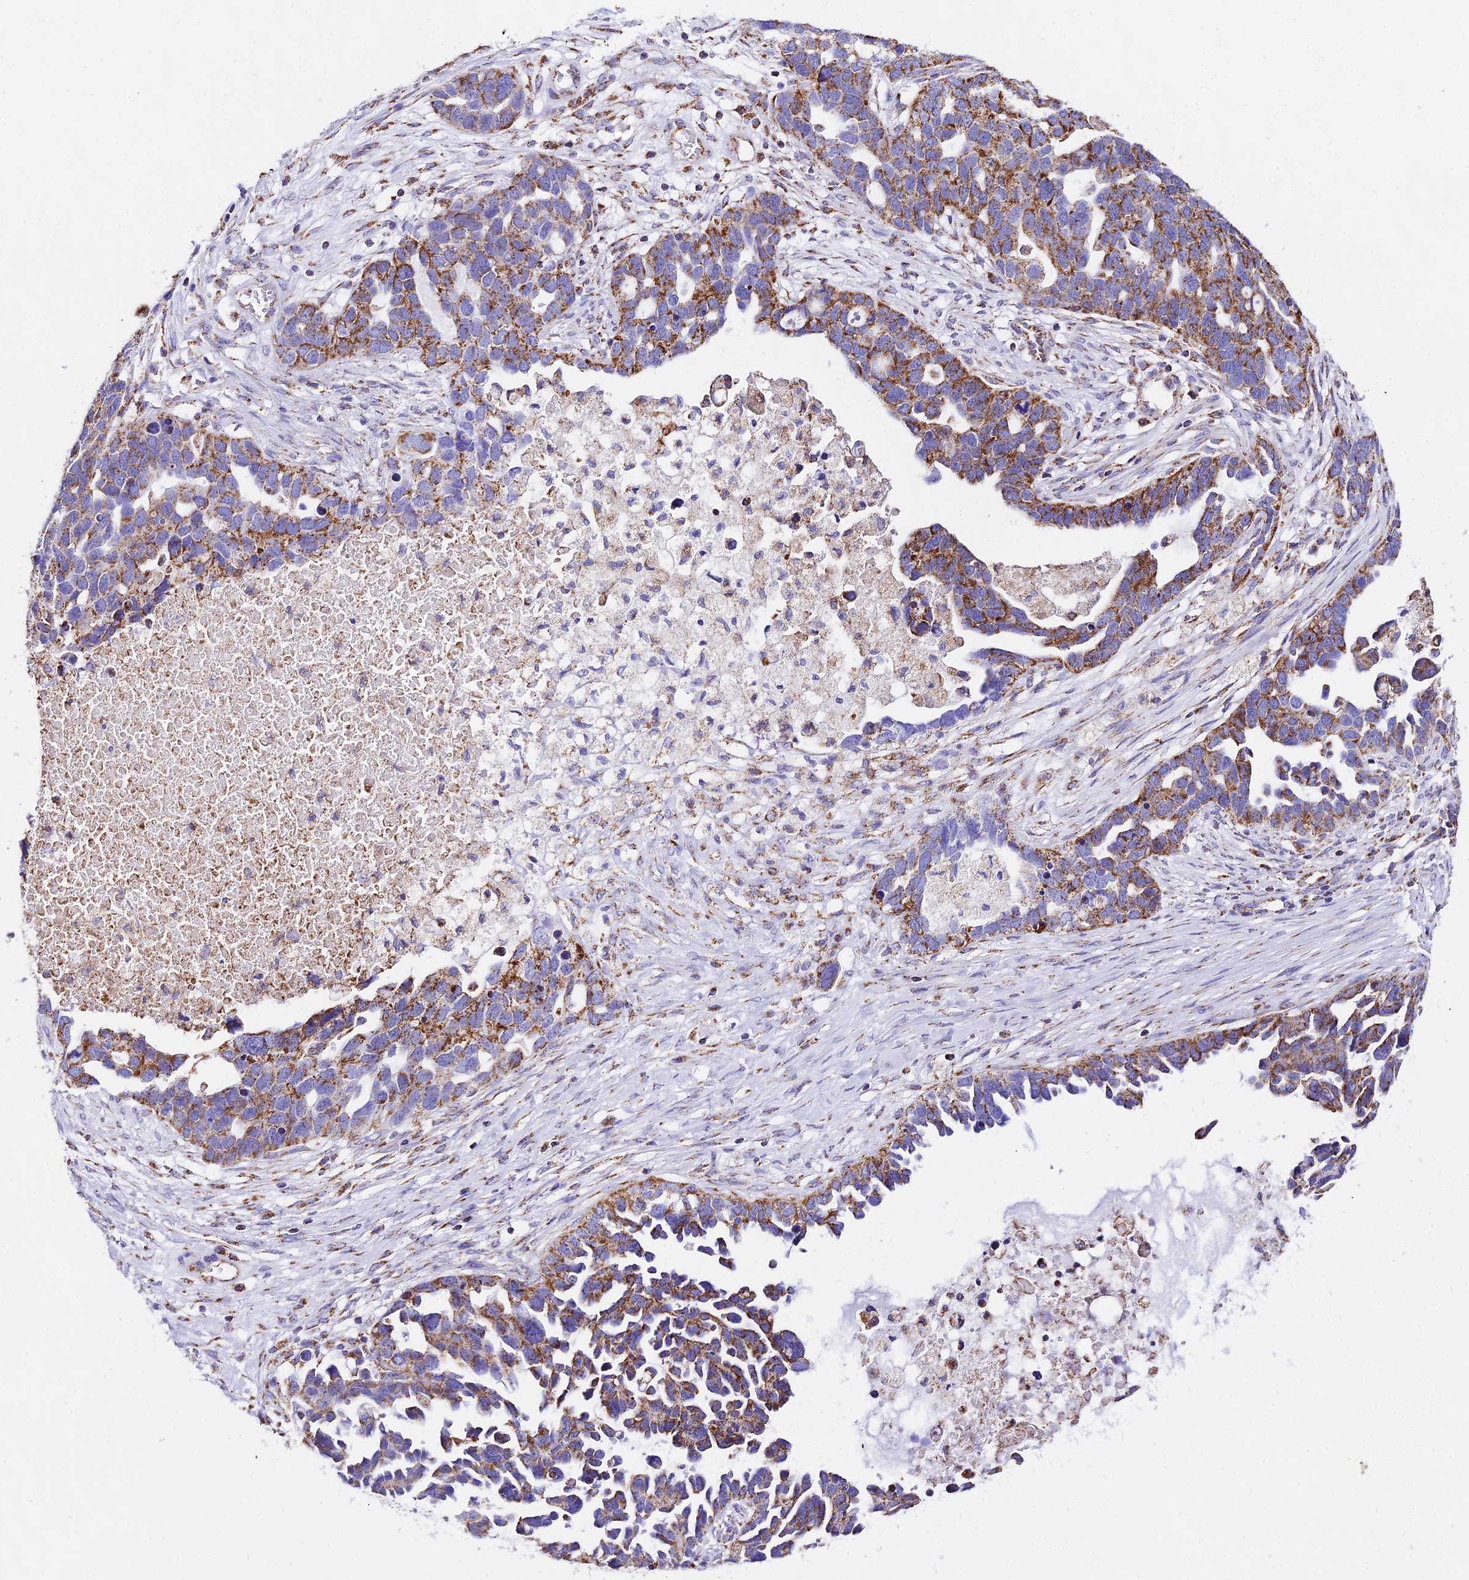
{"staining": {"intensity": "moderate", "quantity": ">75%", "location": "cytoplasmic/membranous"}, "tissue": "ovarian cancer", "cell_type": "Tumor cells", "image_type": "cancer", "snomed": [{"axis": "morphology", "description": "Cystadenocarcinoma, serous, NOS"}, {"axis": "topography", "description": "Ovary"}], "caption": "Immunohistochemical staining of human ovarian cancer (serous cystadenocarcinoma) exhibits moderate cytoplasmic/membranous protein staining in about >75% of tumor cells.", "gene": "ATP5PD", "patient": {"sex": "female", "age": 54}}